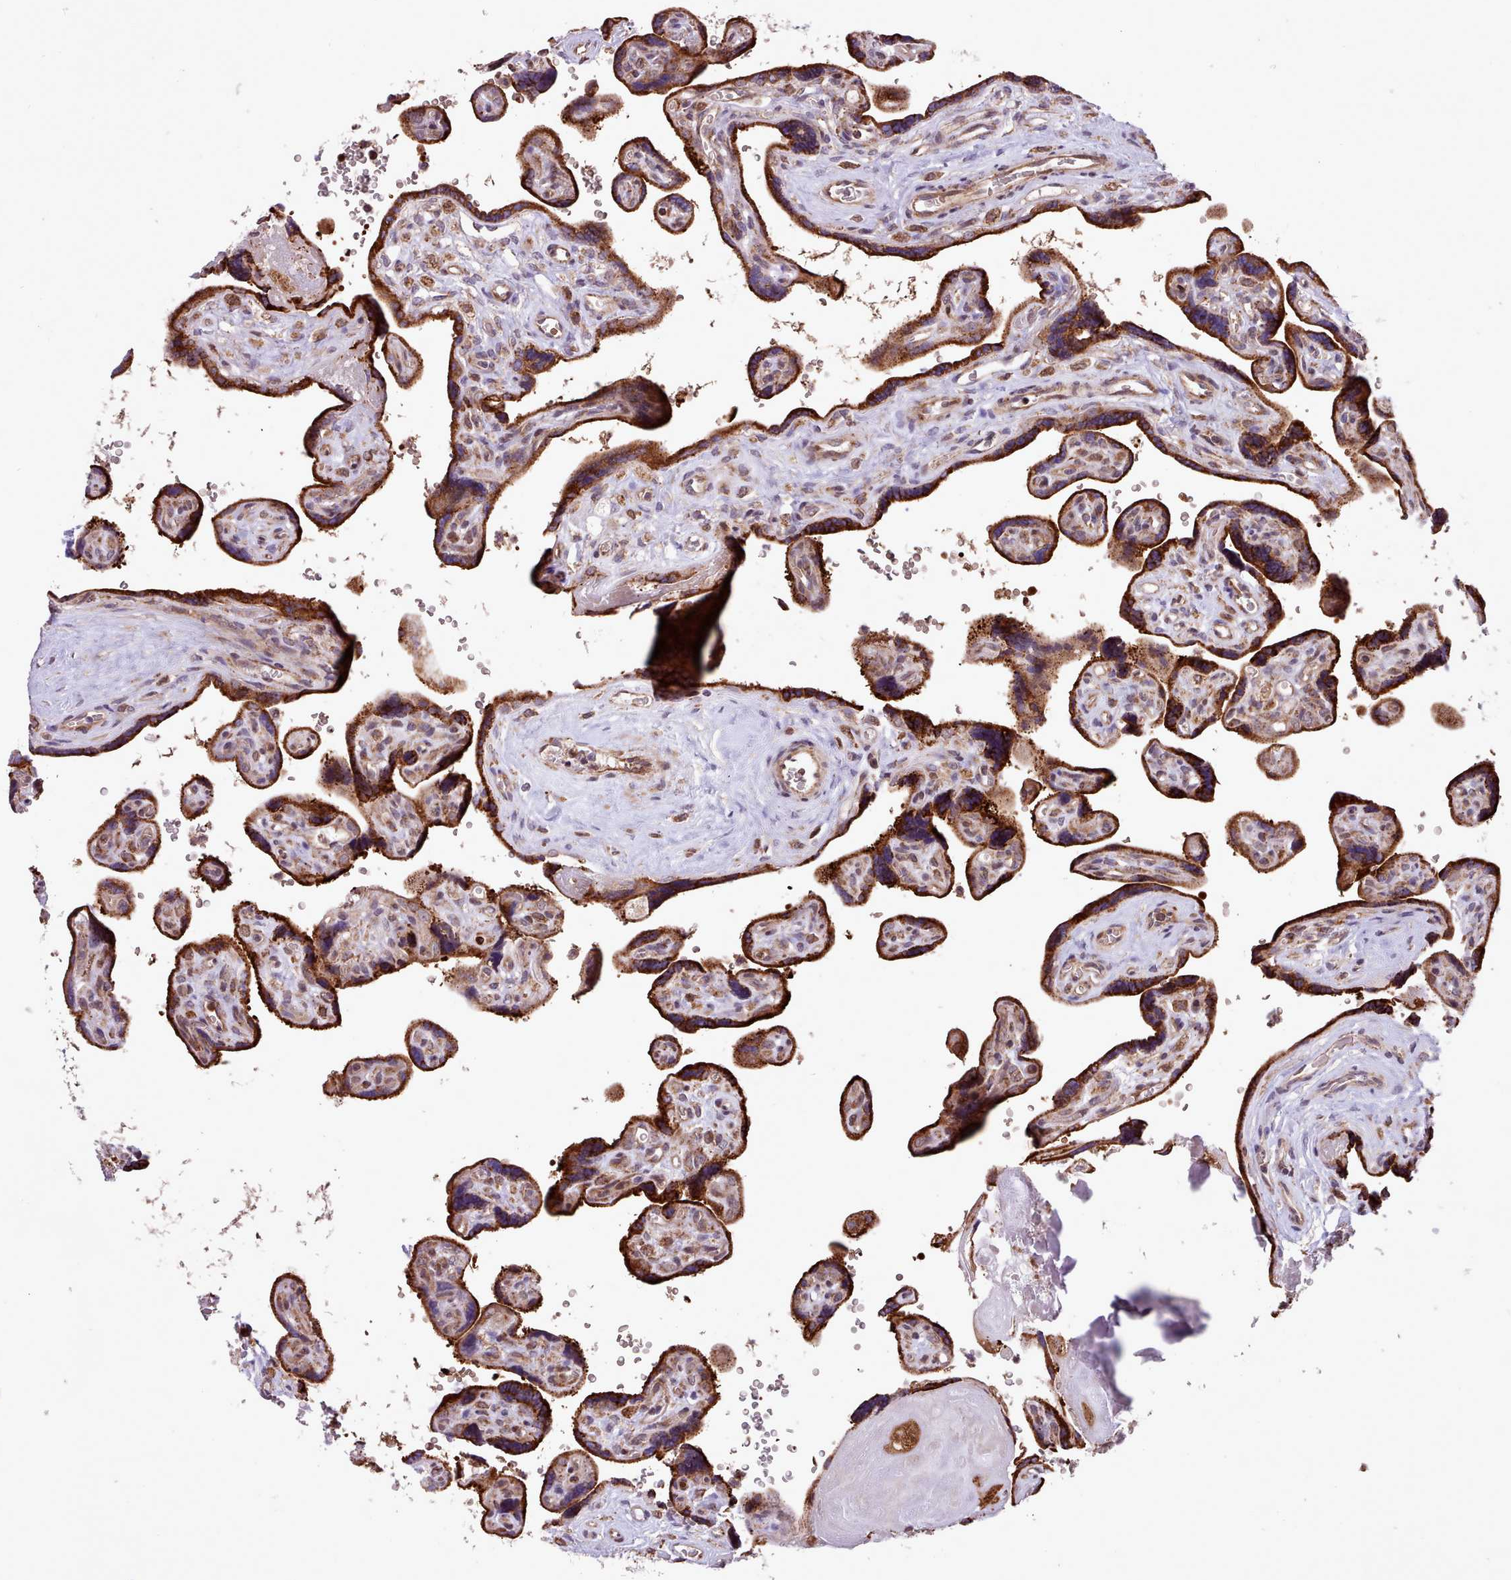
{"staining": {"intensity": "strong", "quantity": ">75%", "location": "cytoplasmic/membranous"}, "tissue": "placenta", "cell_type": "Decidual cells", "image_type": "normal", "snomed": [{"axis": "morphology", "description": "Normal tissue, NOS"}, {"axis": "topography", "description": "Placenta"}], "caption": "A brown stain shows strong cytoplasmic/membranous positivity of a protein in decidual cells of unremarkable placenta.", "gene": "TTLL3", "patient": {"sex": "female", "age": 39}}